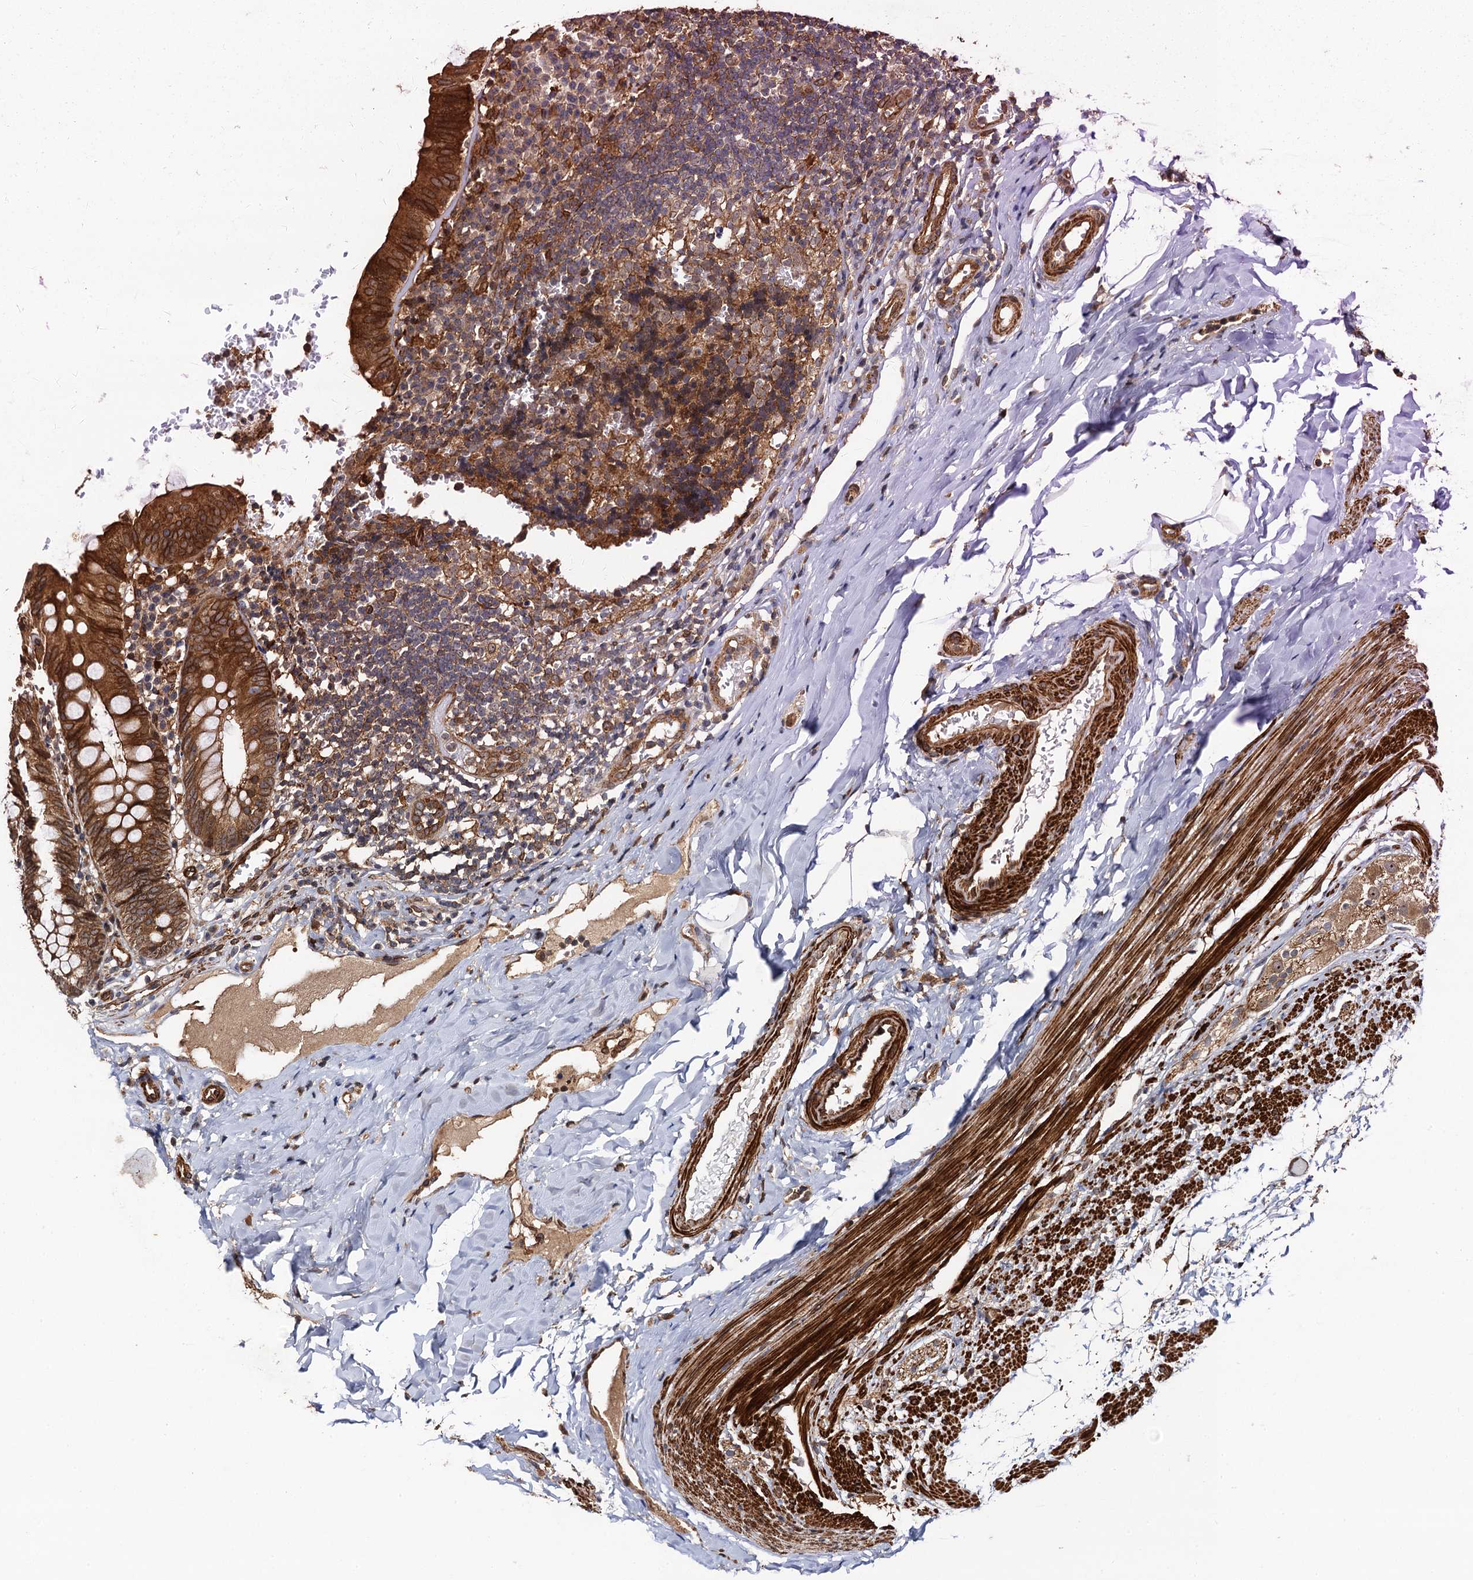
{"staining": {"intensity": "strong", "quantity": ">75%", "location": "cytoplasmic/membranous"}, "tissue": "appendix", "cell_type": "Glandular cells", "image_type": "normal", "snomed": [{"axis": "morphology", "description": "Normal tissue, NOS"}, {"axis": "topography", "description": "Appendix"}], "caption": "The image displays staining of benign appendix, revealing strong cytoplasmic/membranous protein expression (brown color) within glandular cells. (DAB (3,3'-diaminobenzidine) IHC with brightfield microscopy, high magnification).", "gene": "BORA", "patient": {"sex": "male", "age": 8}}